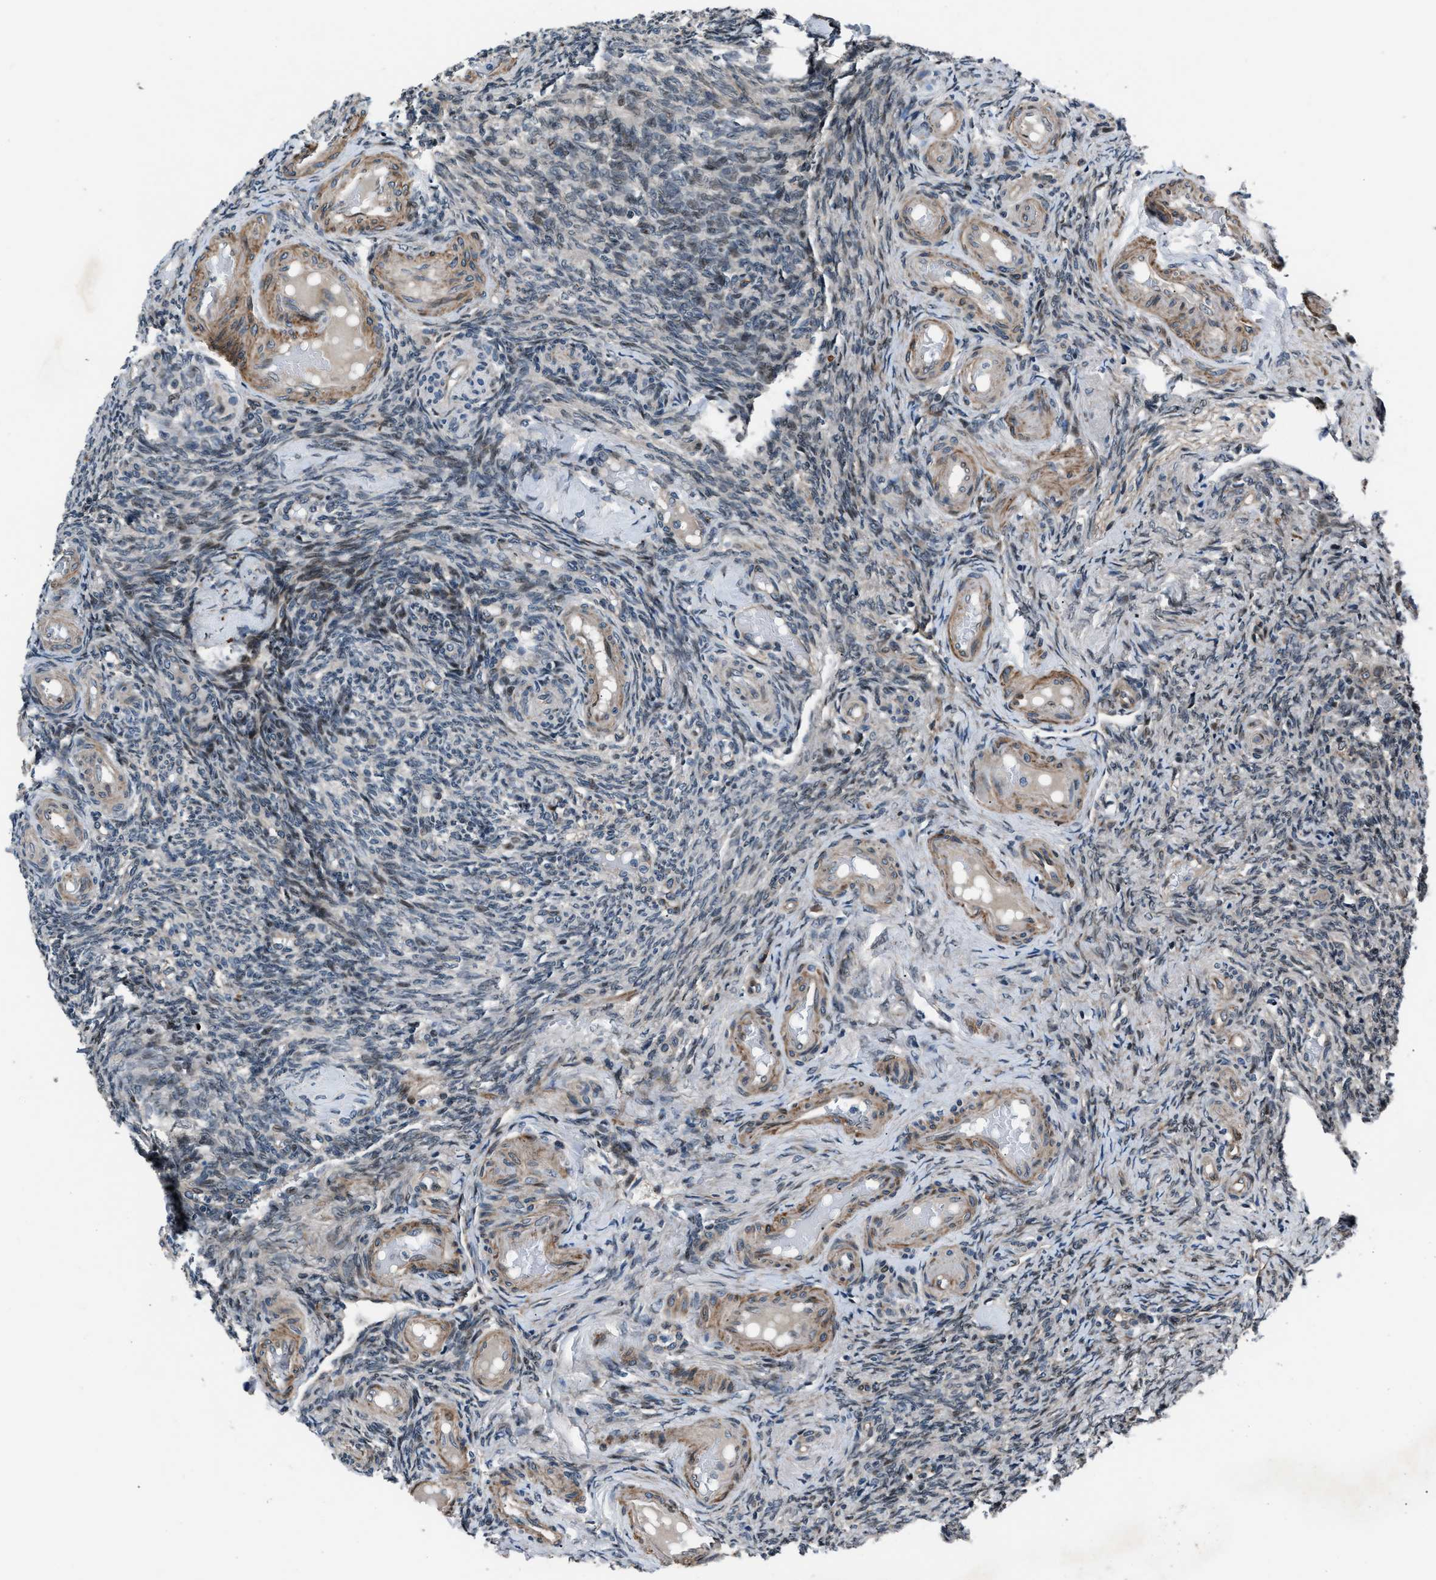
{"staining": {"intensity": "strong", "quantity": ">75%", "location": "cytoplasmic/membranous"}, "tissue": "ovary", "cell_type": "Follicle cells", "image_type": "normal", "snomed": [{"axis": "morphology", "description": "Normal tissue, NOS"}, {"axis": "topography", "description": "Ovary"}], "caption": "Ovary stained with DAB (3,3'-diaminobenzidine) IHC shows high levels of strong cytoplasmic/membranous staining in about >75% of follicle cells.", "gene": "DYNC2I1", "patient": {"sex": "female", "age": 41}}